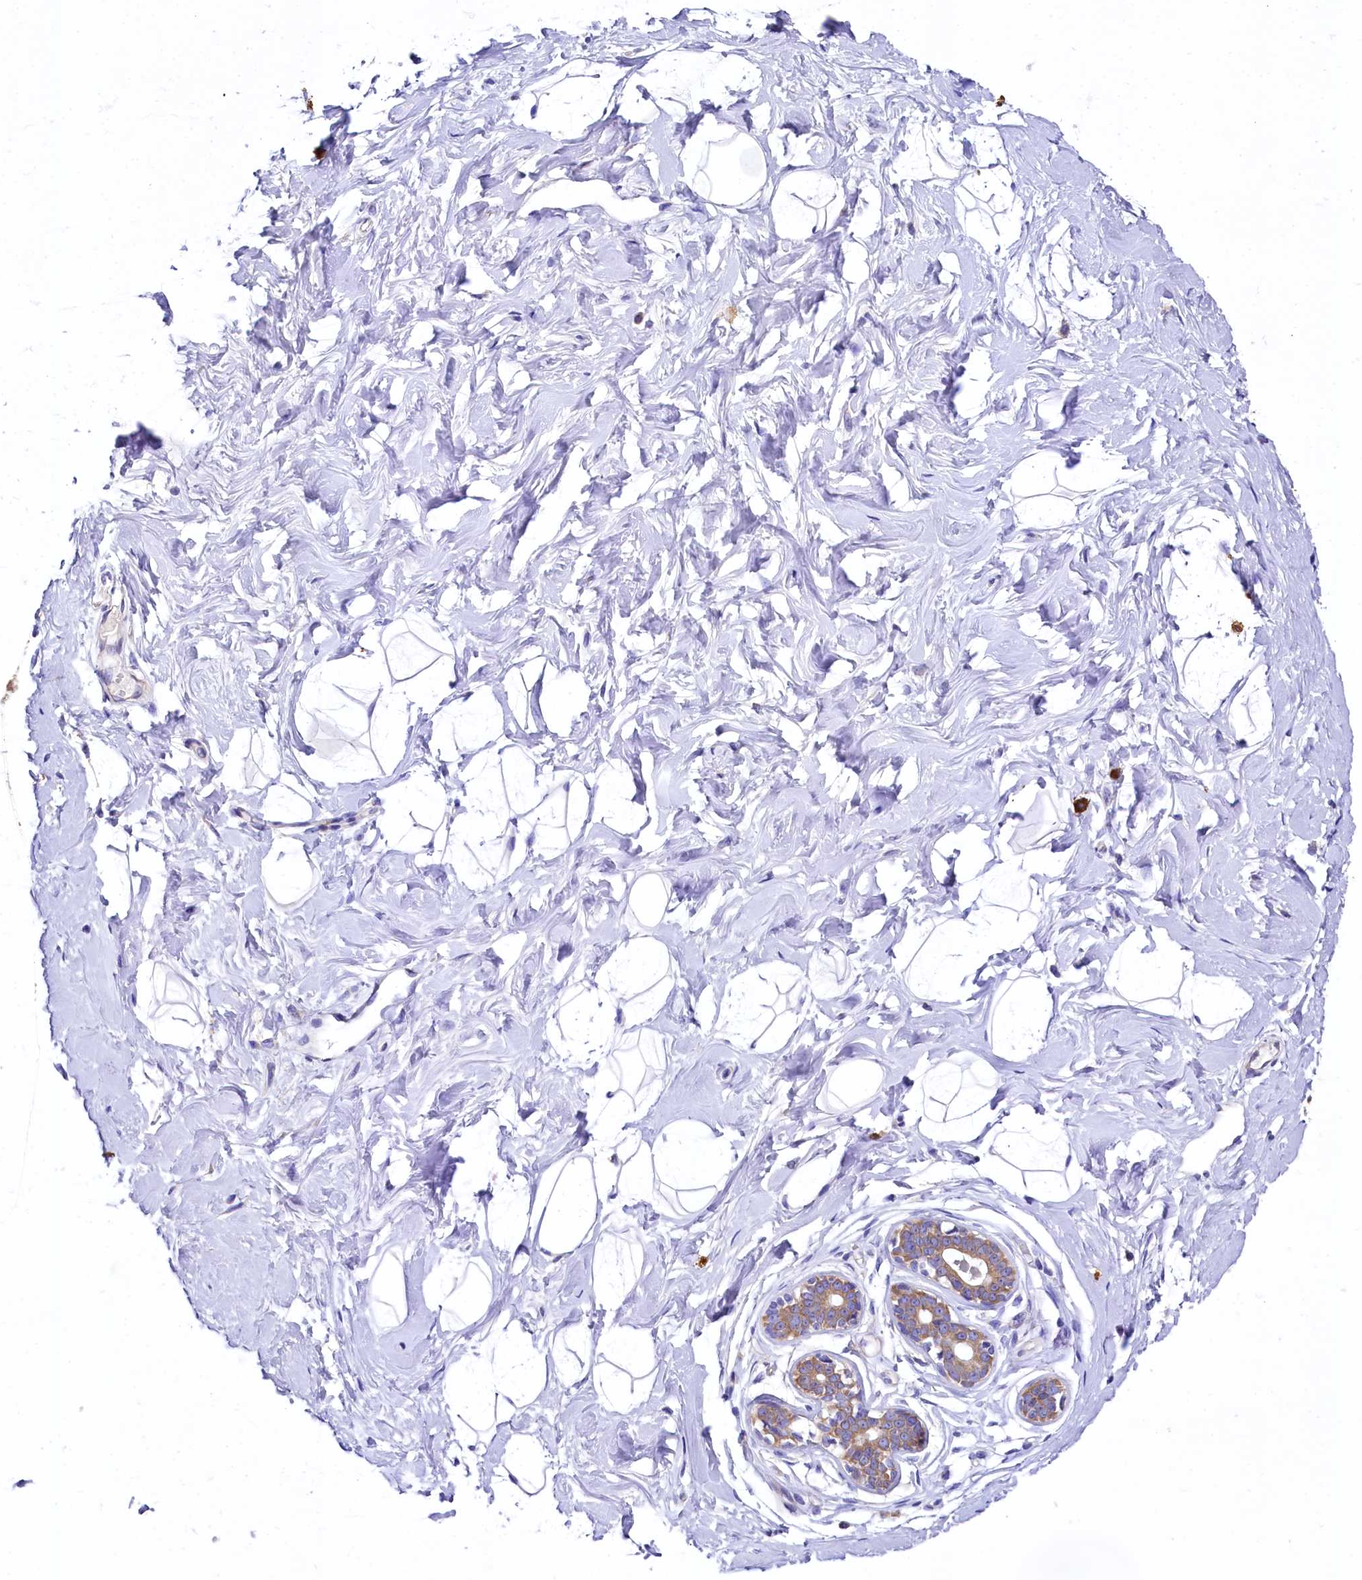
{"staining": {"intensity": "negative", "quantity": "none", "location": "none"}, "tissue": "breast", "cell_type": "Adipocytes", "image_type": "normal", "snomed": [{"axis": "morphology", "description": "Normal tissue, NOS"}, {"axis": "morphology", "description": "Adenoma, NOS"}, {"axis": "topography", "description": "Breast"}], "caption": "Breast stained for a protein using immunohistochemistry (IHC) demonstrates no positivity adipocytes.", "gene": "QARS1", "patient": {"sex": "female", "age": 23}}